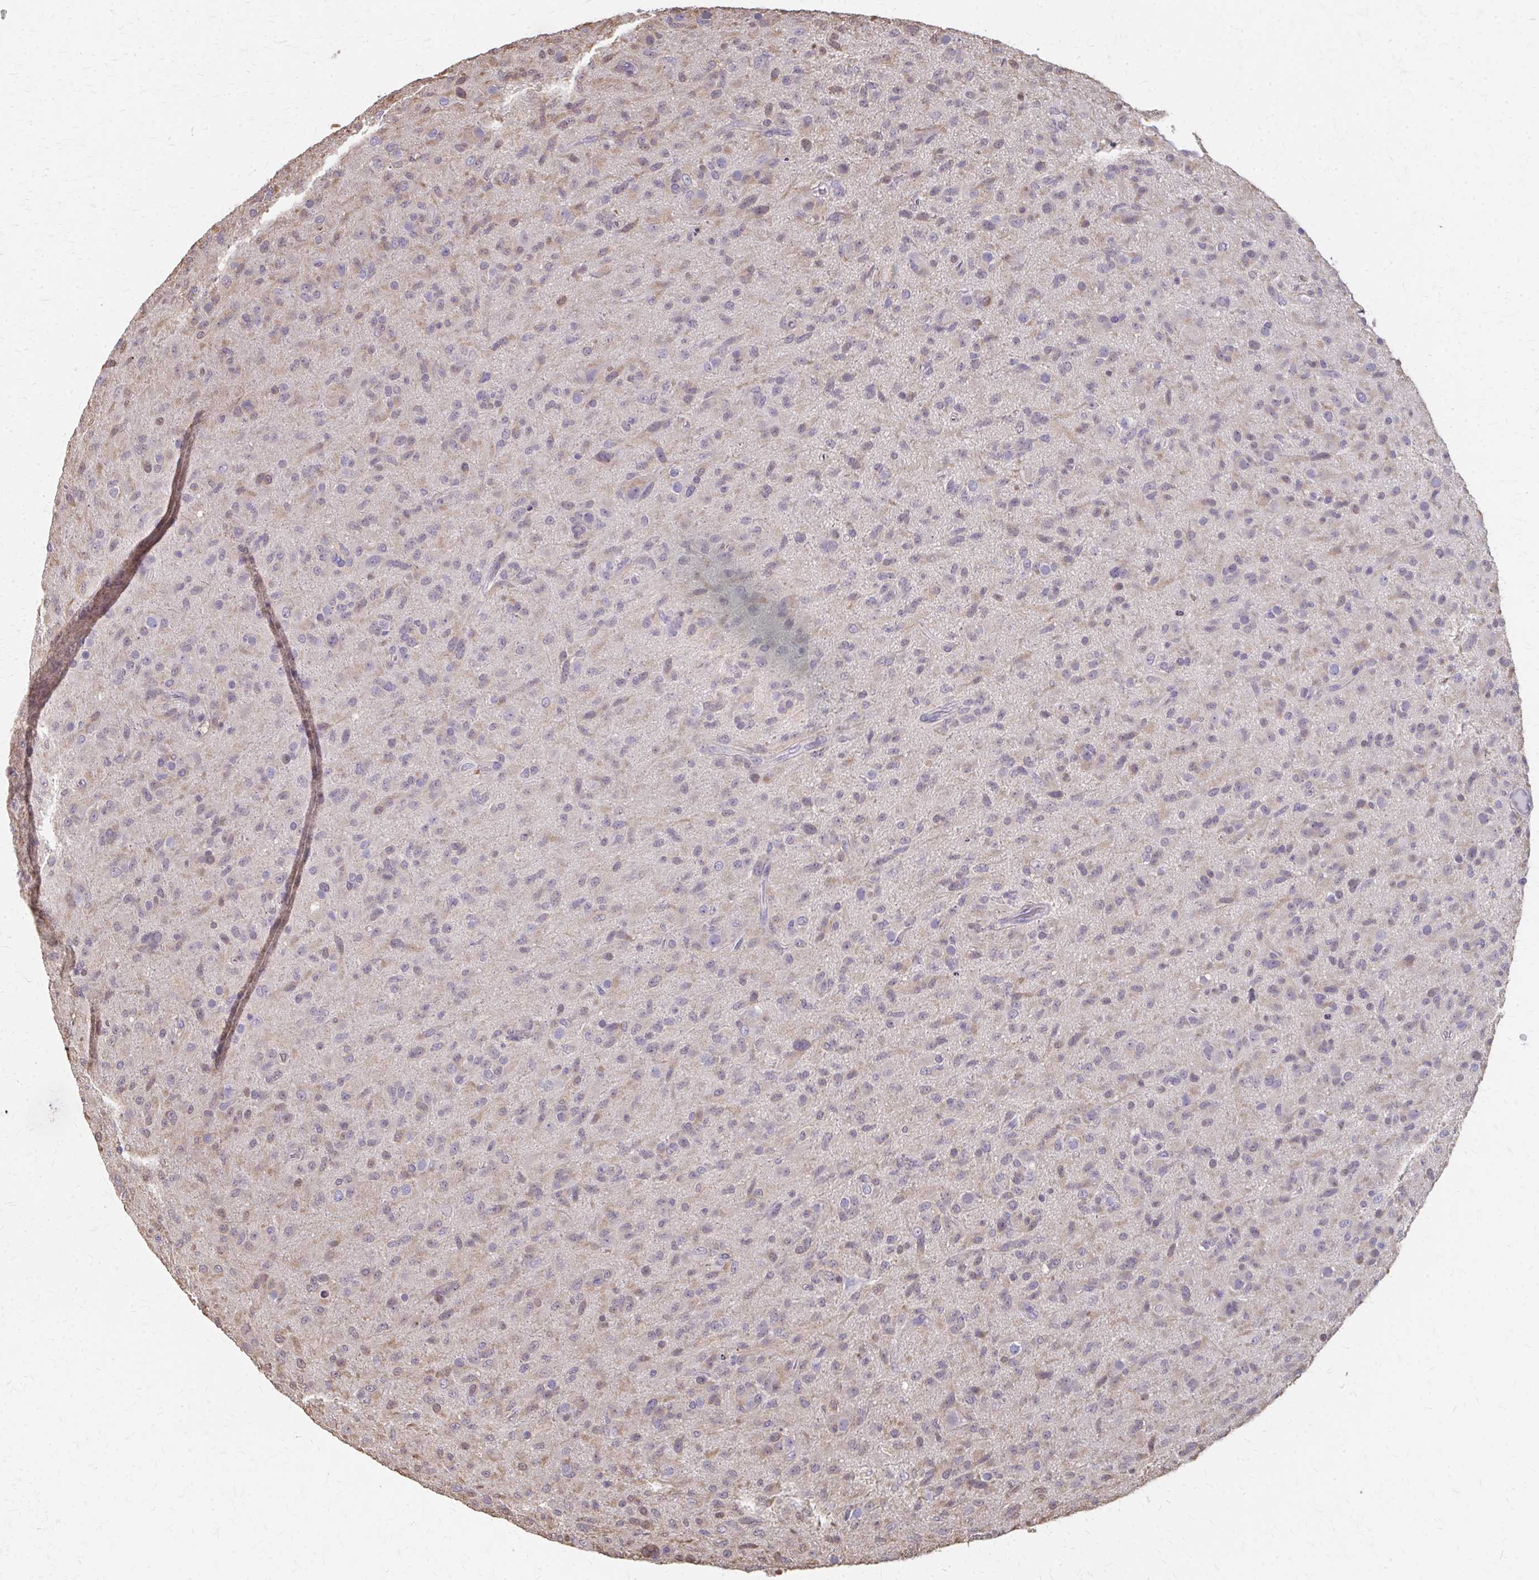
{"staining": {"intensity": "negative", "quantity": "none", "location": "none"}, "tissue": "glioma", "cell_type": "Tumor cells", "image_type": "cancer", "snomed": [{"axis": "morphology", "description": "Glioma, malignant, Low grade"}, {"axis": "topography", "description": "Brain"}], "caption": "IHC of human glioma displays no positivity in tumor cells.", "gene": "RABGAP1L", "patient": {"sex": "male", "age": 65}}